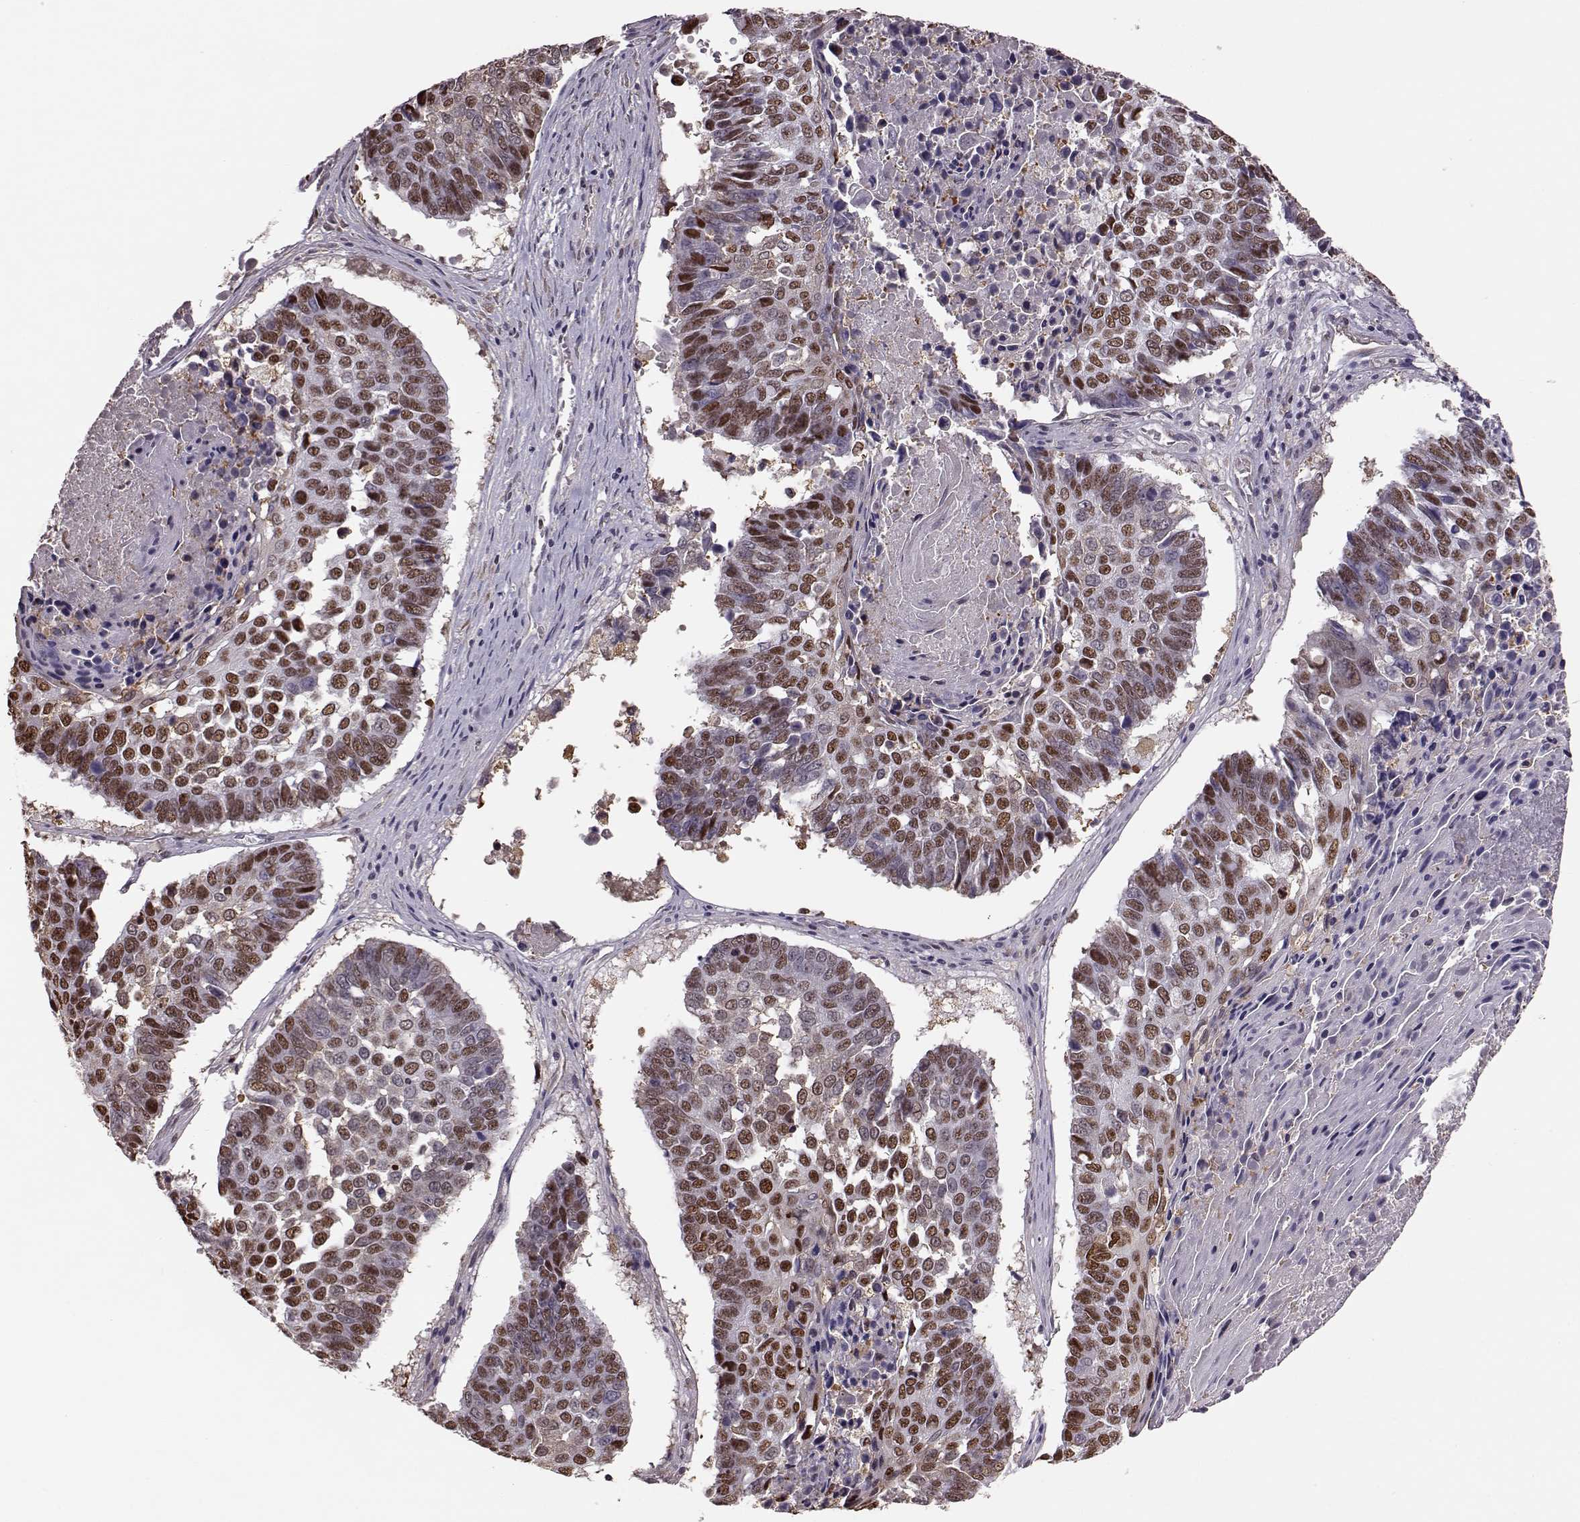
{"staining": {"intensity": "moderate", "quantity": ">75%", "location": "nuclear"}, "tissue": "lung cancer", "cell_type": "Tumor cells", "image_type": "cancer", "snomed": [{"axis": "morphology", "description": "Squamous cell carcinoma, NOS"}, {"axis": "topography", "description": "Lung"}], "caption": "Lung squamous cell carcinoma was stained to show a protein in brown. There is medium levels of moderate nuclear staining in approximately >75% of tumor cells. (Stains: DAB (3,3'-diaminobenzidine) in brown, nuclei in blue, Microscopy: brightfield microscopy at high magnification).", "gene": "KLF6", "patient": {"sex": "male", "age": 73}}